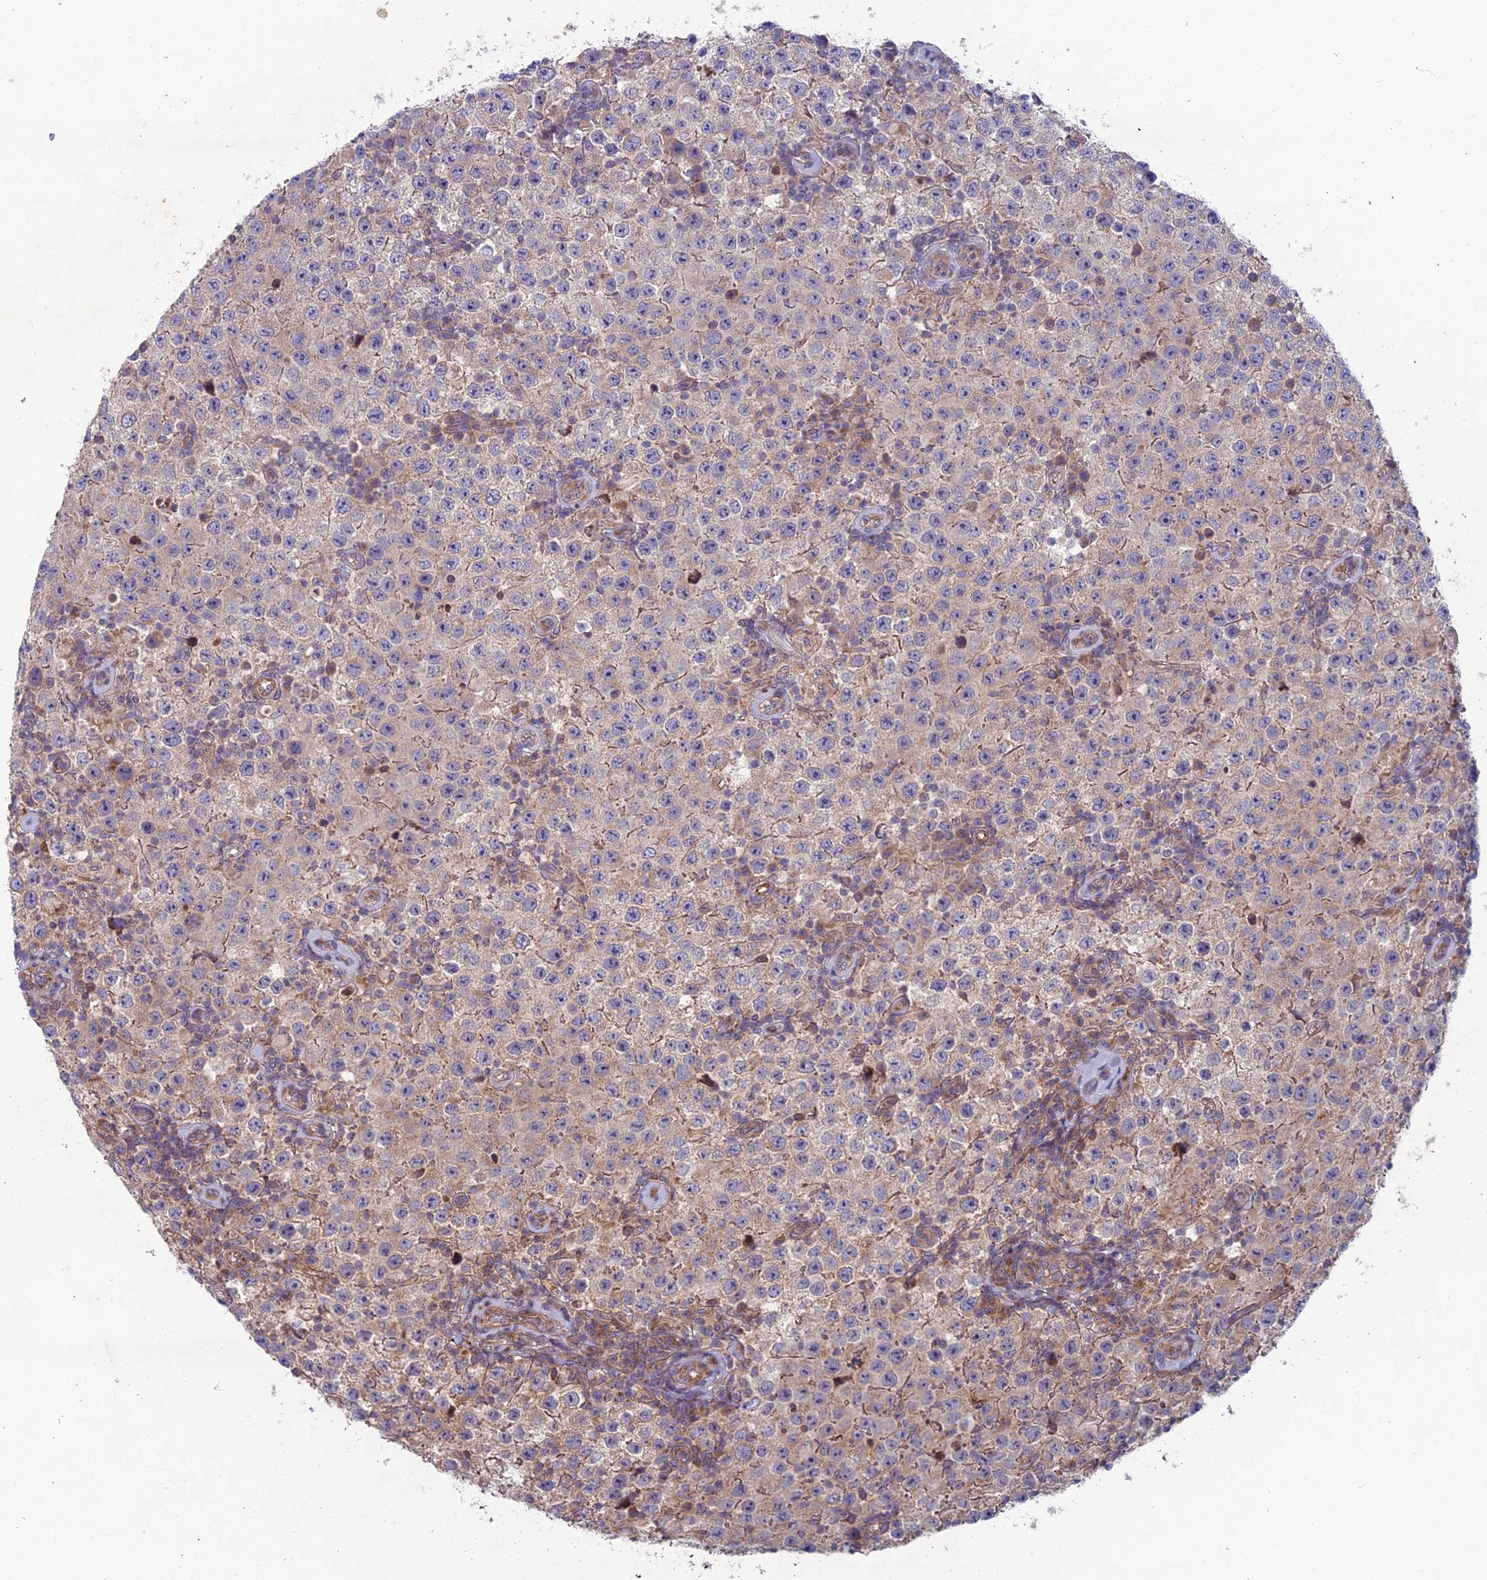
{"staining": {"intensity": "weak", "quantity": "<25%", "location": "cytoplasmic/membranous"}, "tissue": "testis cancer", "cell_type": "Tumor cells", "image_type": "cancer", "snomed": [{"axis": "morphology", "description": "Normal tissue, NOS"}, {"axis": "morphology", "description": "Urothelial carcinoma, High grade"}, {"axis": "morphology", "description": "Seminoma, NOS"}, {"axis": "morphology", "description": "Carcinoma, Embryonal, NOS"}, {"axis": "topography", "description": "Urinary bladder"}, {"axis": "topography", "description": "Testis"}], "caption": "An image of human seminoma (testis) is negative for staining in tumor cells.", "gene": "BLTP2", "patient": {"sex": "male", "age": 41}}